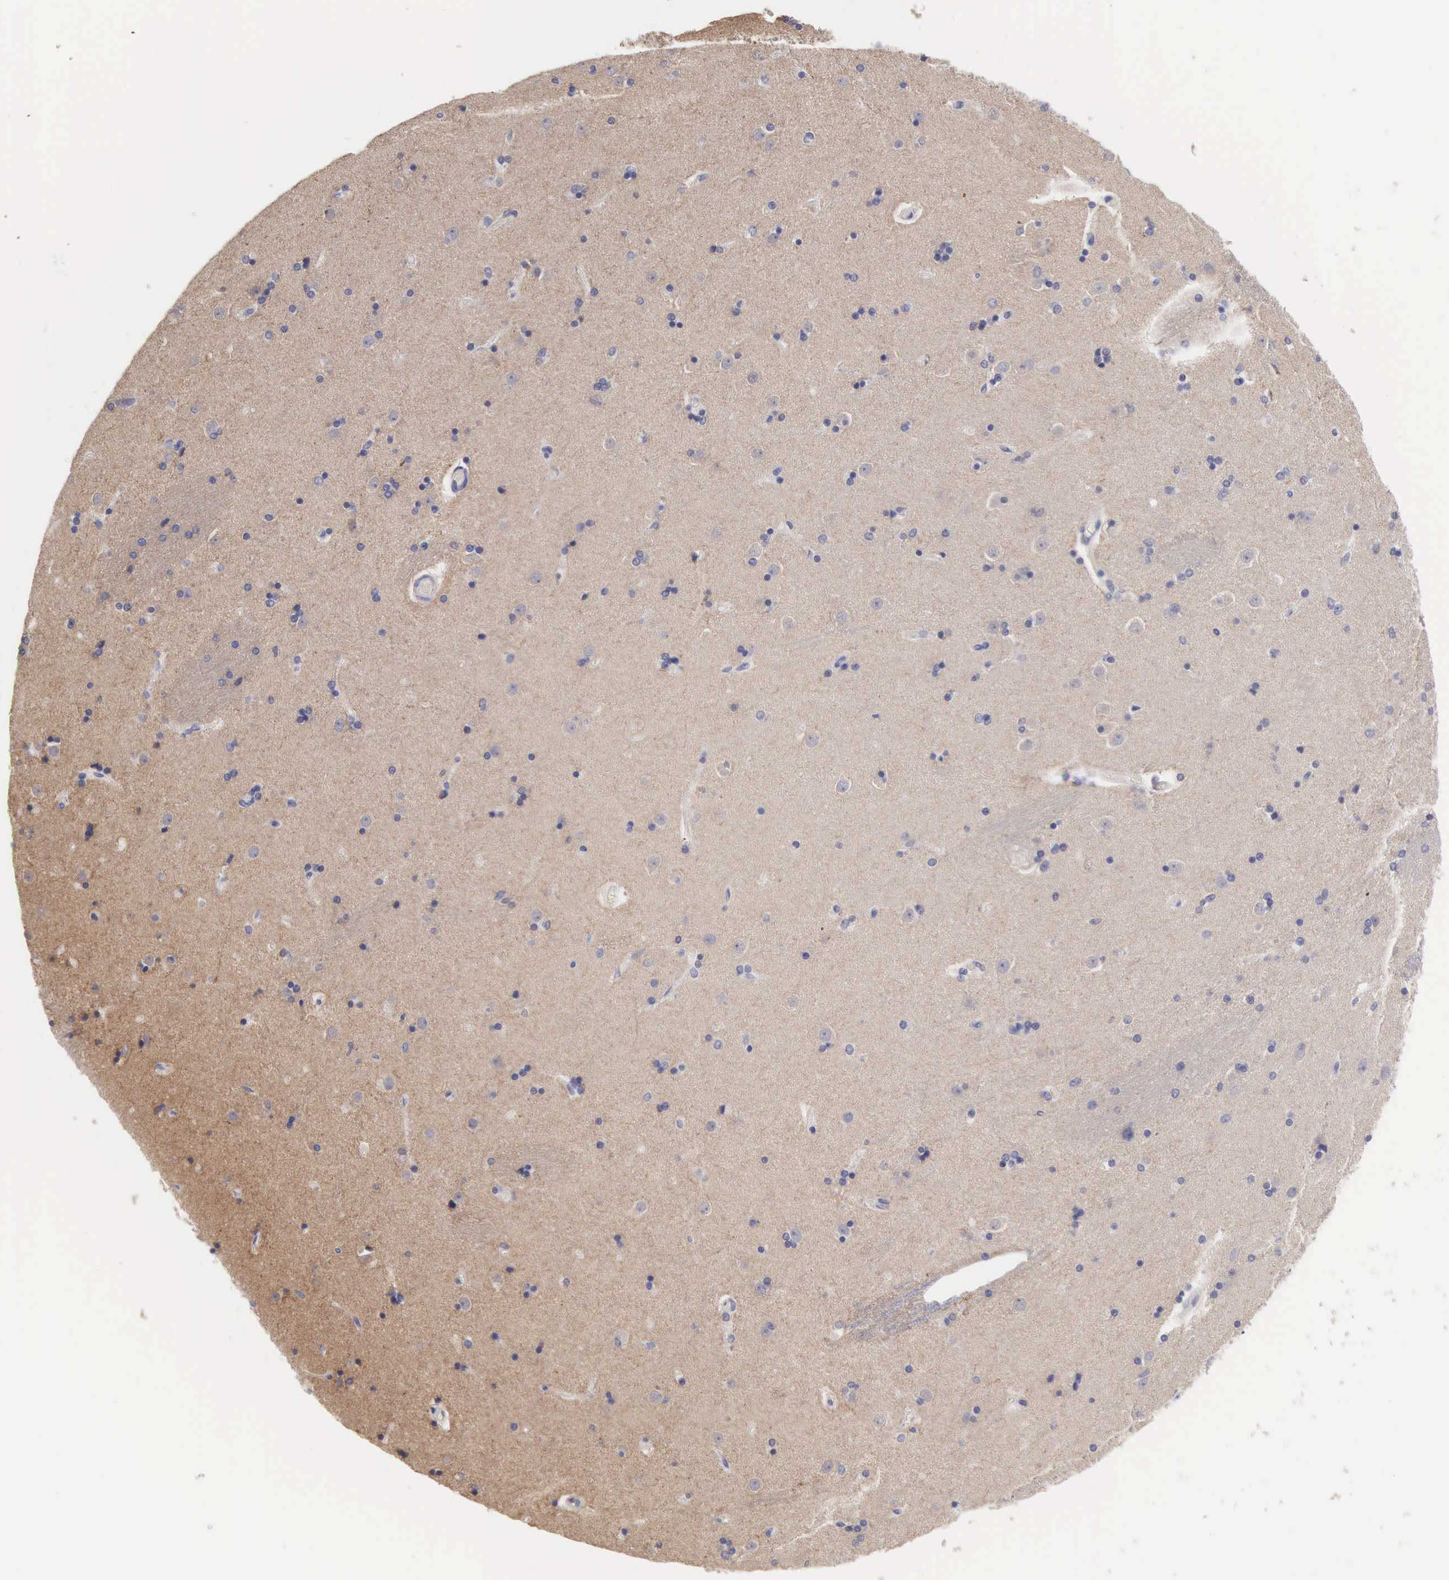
{"staining": {"intensity": "negative", "quantity": "none", "location": "none"}, "tissue": "caudate", "cell_type": "Glial cells", "image_type": "normal", "snomed": [{"axis": "morphology", "description": "Normal tissue, NOS"}, {"axis": "topography", "description": "Lateral ventricle wall"}], "caption": "The immunohistochemistry histopathology image has no significant positivity in glial cells of caudate. (DAB (3,3'-diaminobenzidine) immunohistochemistry visualized using brightfield microscopy, high magnification).", "gene": "SLITRK4", "patient": {"sex": "female", "age": 54}}